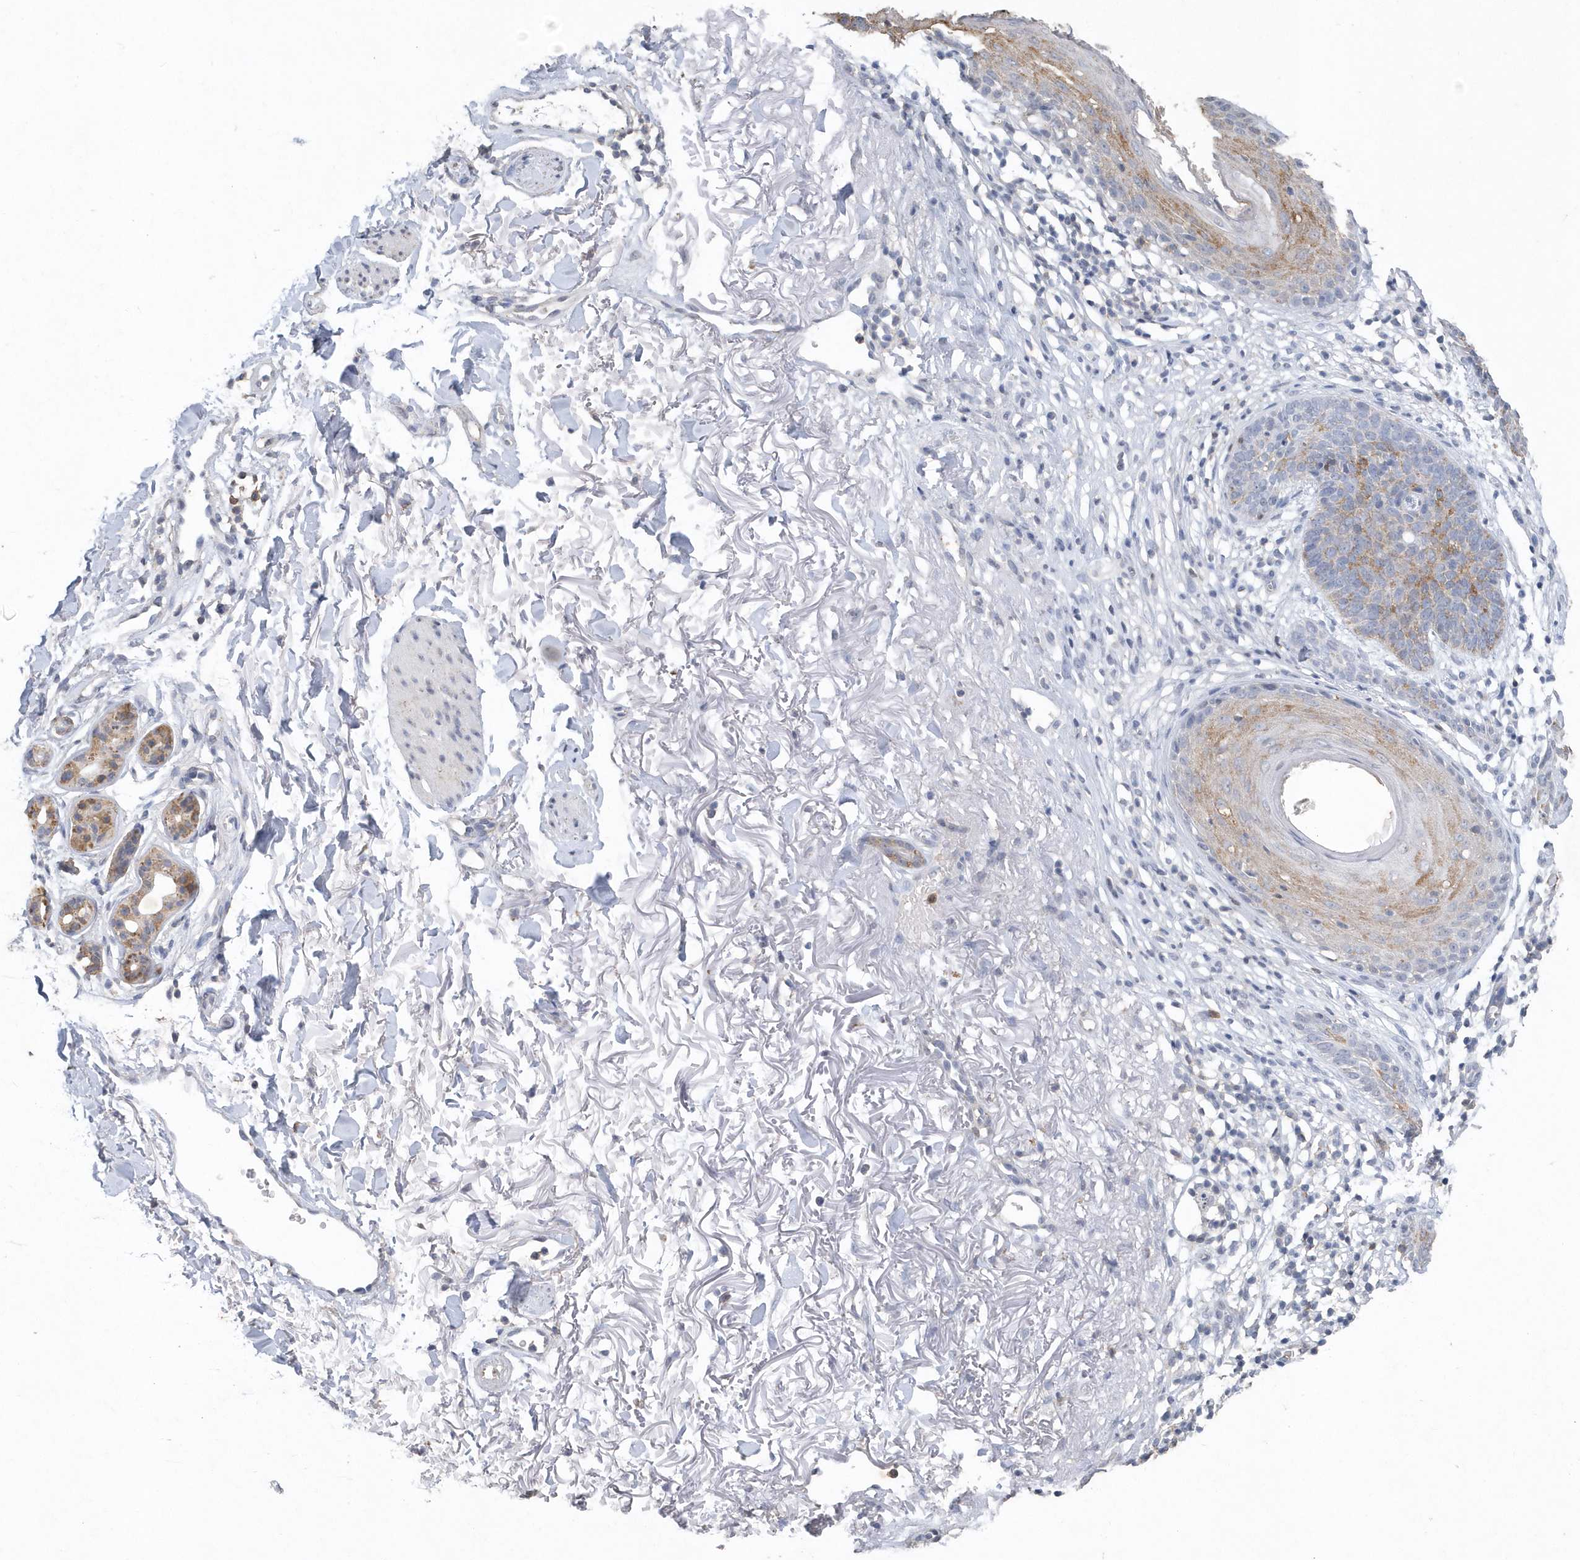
{"staining": {"intensity": "moderate", "quantity": "<25%", "location": "cytoplasmic/membranous"}, "tissue": "skin cancer", "cell_type": "Tumor cells", "image_type": "cancer", "snomed": [{"axis": "morphology", "description": "Normal tissue, NOS"}, {"axis": "morphology", "description": "Basal cell carcinoma"}, {"axis": "topography", "description": "Skin"}], "caption": "Protein expression analysis of skin cancer demonstrates moderate cytoplasmic/membranous expression in approximately <25% of tumor cells.", "gene": "PDCD1", "patient": {"sex": "female", "age": 70}}